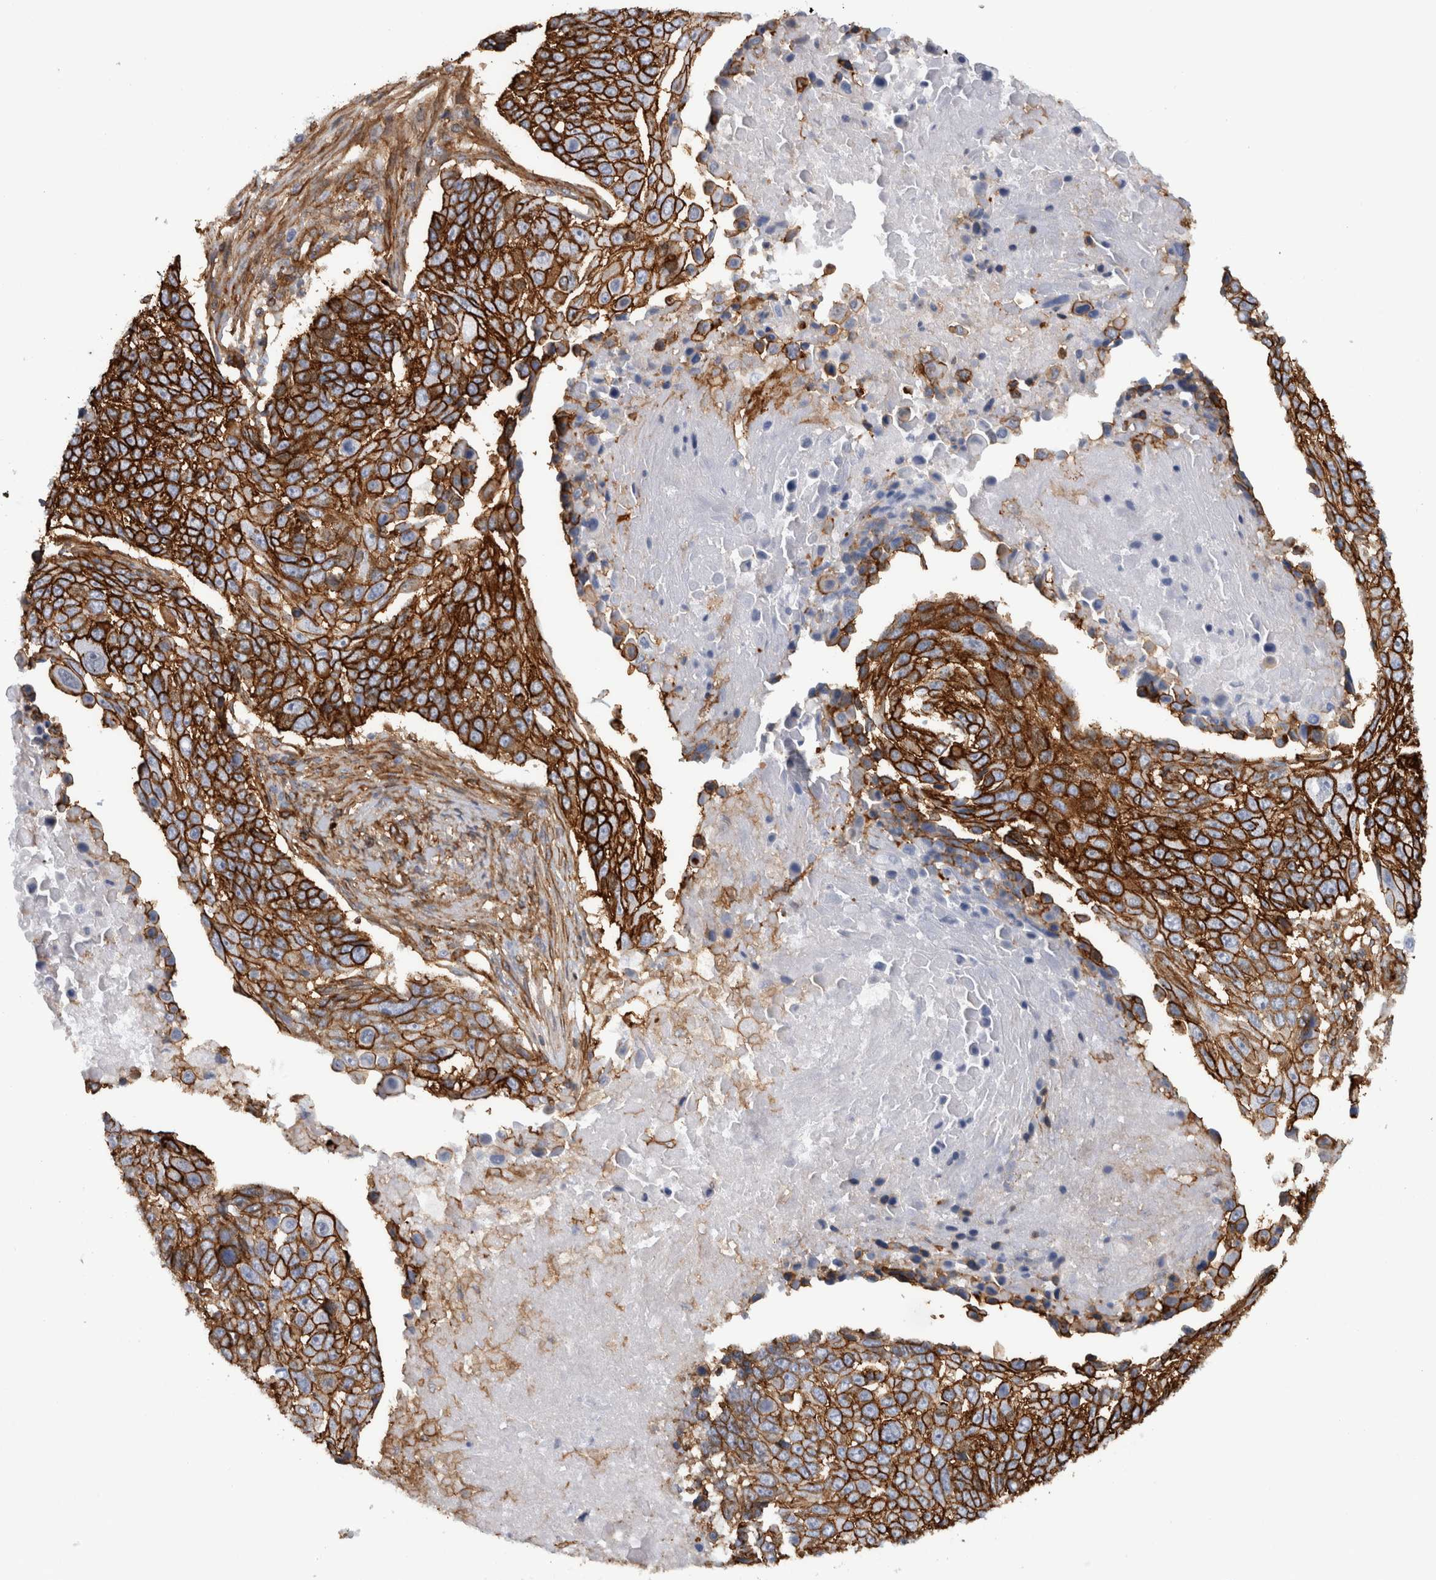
{"staining": {"intensity": "strong", "quantity": ">75%", "location": "cytoplasmic/membranous"}, "tissue": "lung cancer", "cell_type": "Tumor cells", "image_type": "cancer", "snomed": [{"axis": "morphology", "description": "Squamous cell carcinoma, NOS"}, {"axis": "topography", "description": "Lung"}], "caption": "Immunohistochemical staining of human lung squamous cell carcinoma demonstrates strong cytoplasmic/membranous protein positivity in approximately >75% of tumor cells. (DAB = brown stain, brightfield microscopy at high magnification).", "gene": "AHNAK", "patient": {"sex": "male", "age": 66}}